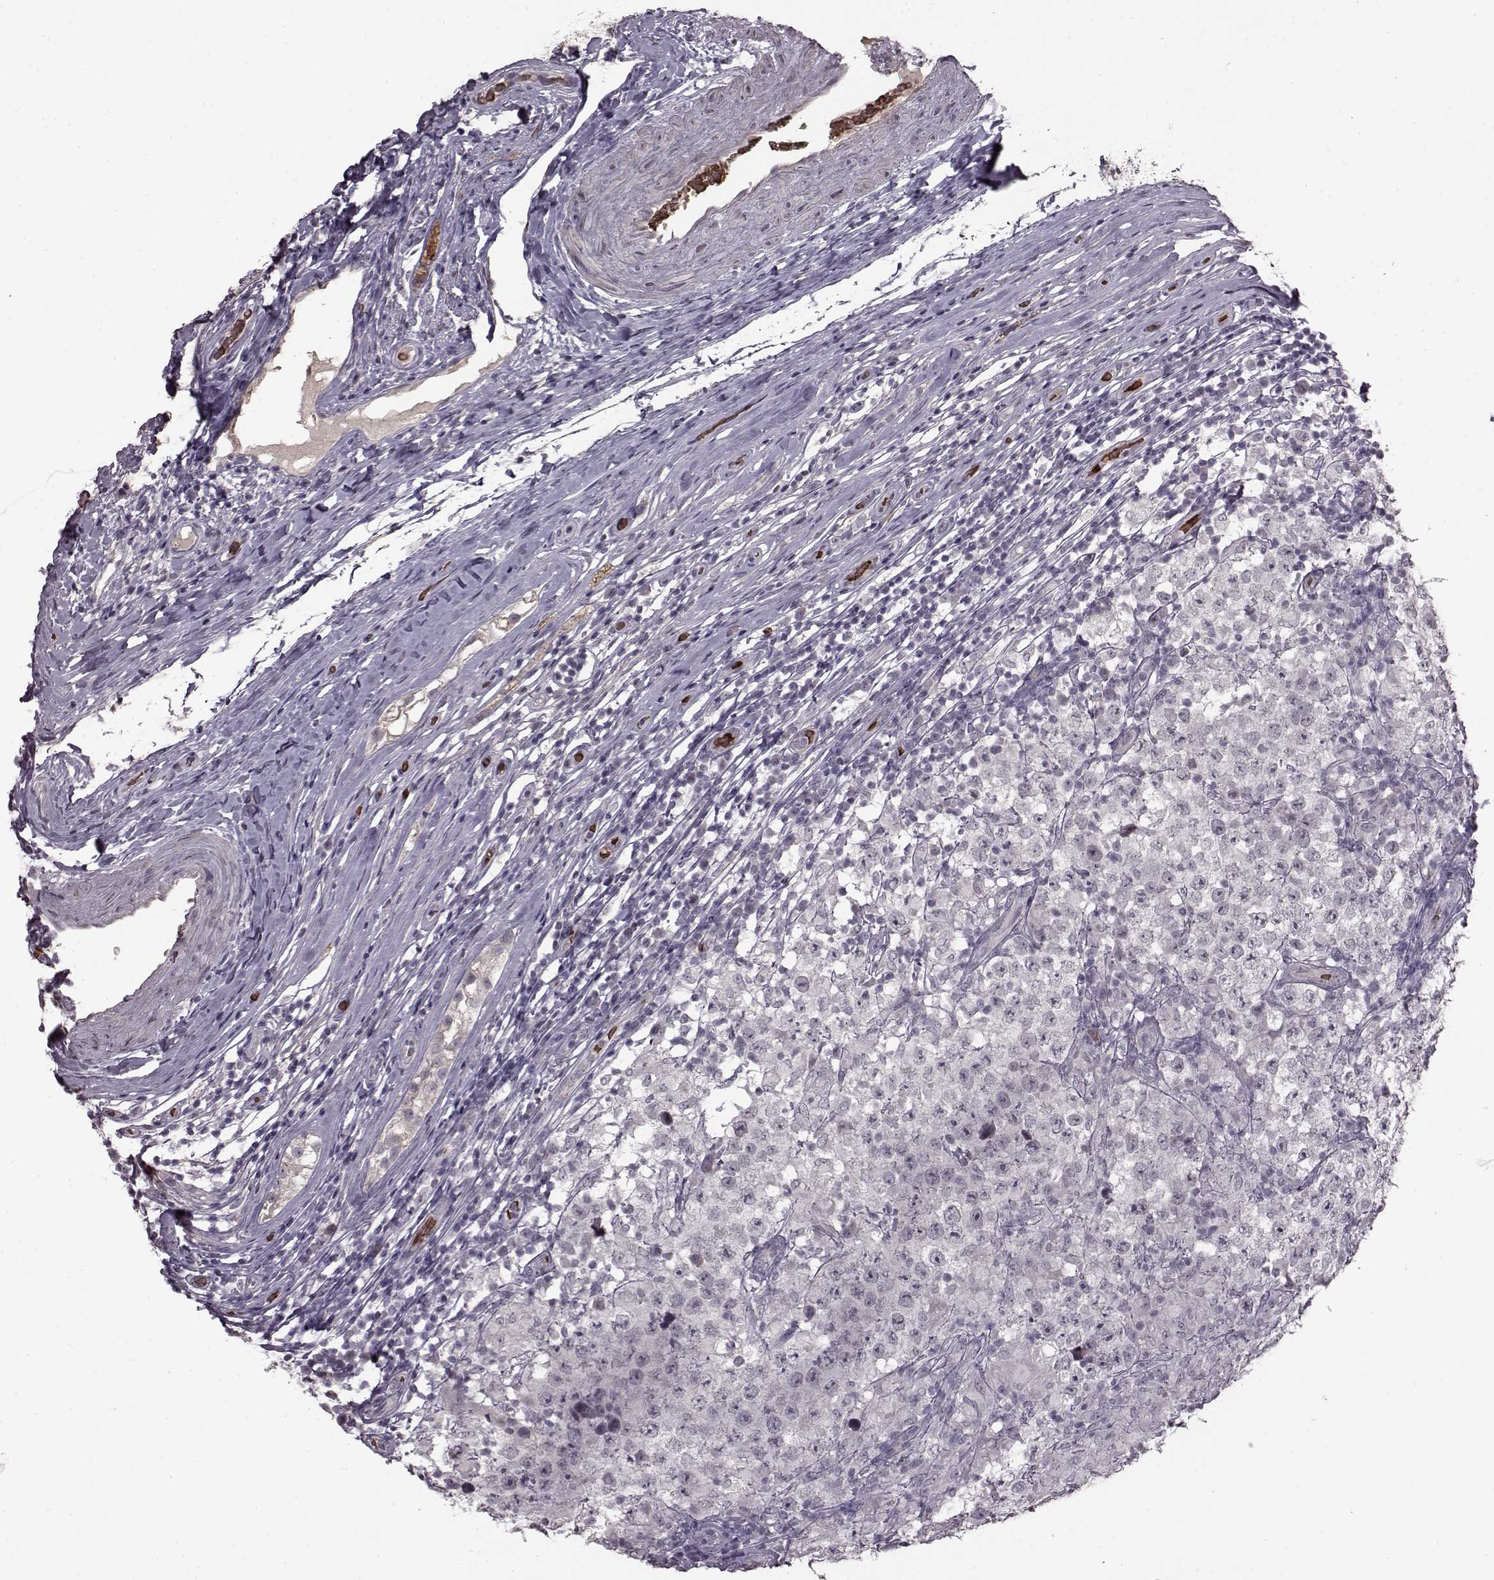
{"staining": {"intensity": "negative", "quantity": "none", "location": "none"}, "tissue": "testis cancer", "cell_type": "Tumor cells", "image_type": "cancer", "snomed": [{"axis": "morphology", "description": "Seminoma, NOS"}, {"axis": "morphology", "description": "Carcinoma, Embryonal, NOS"}, {"axis": "topography", "description": "Testis"}], "caption": "An IHC image of testis cancer (embryonal carcinoma) is shown. There is no staining in tumor cells of testis cancer (embryonal carcinoma).", "gene": "PROP1", "patient": {"sex": "male", "age": 41}}